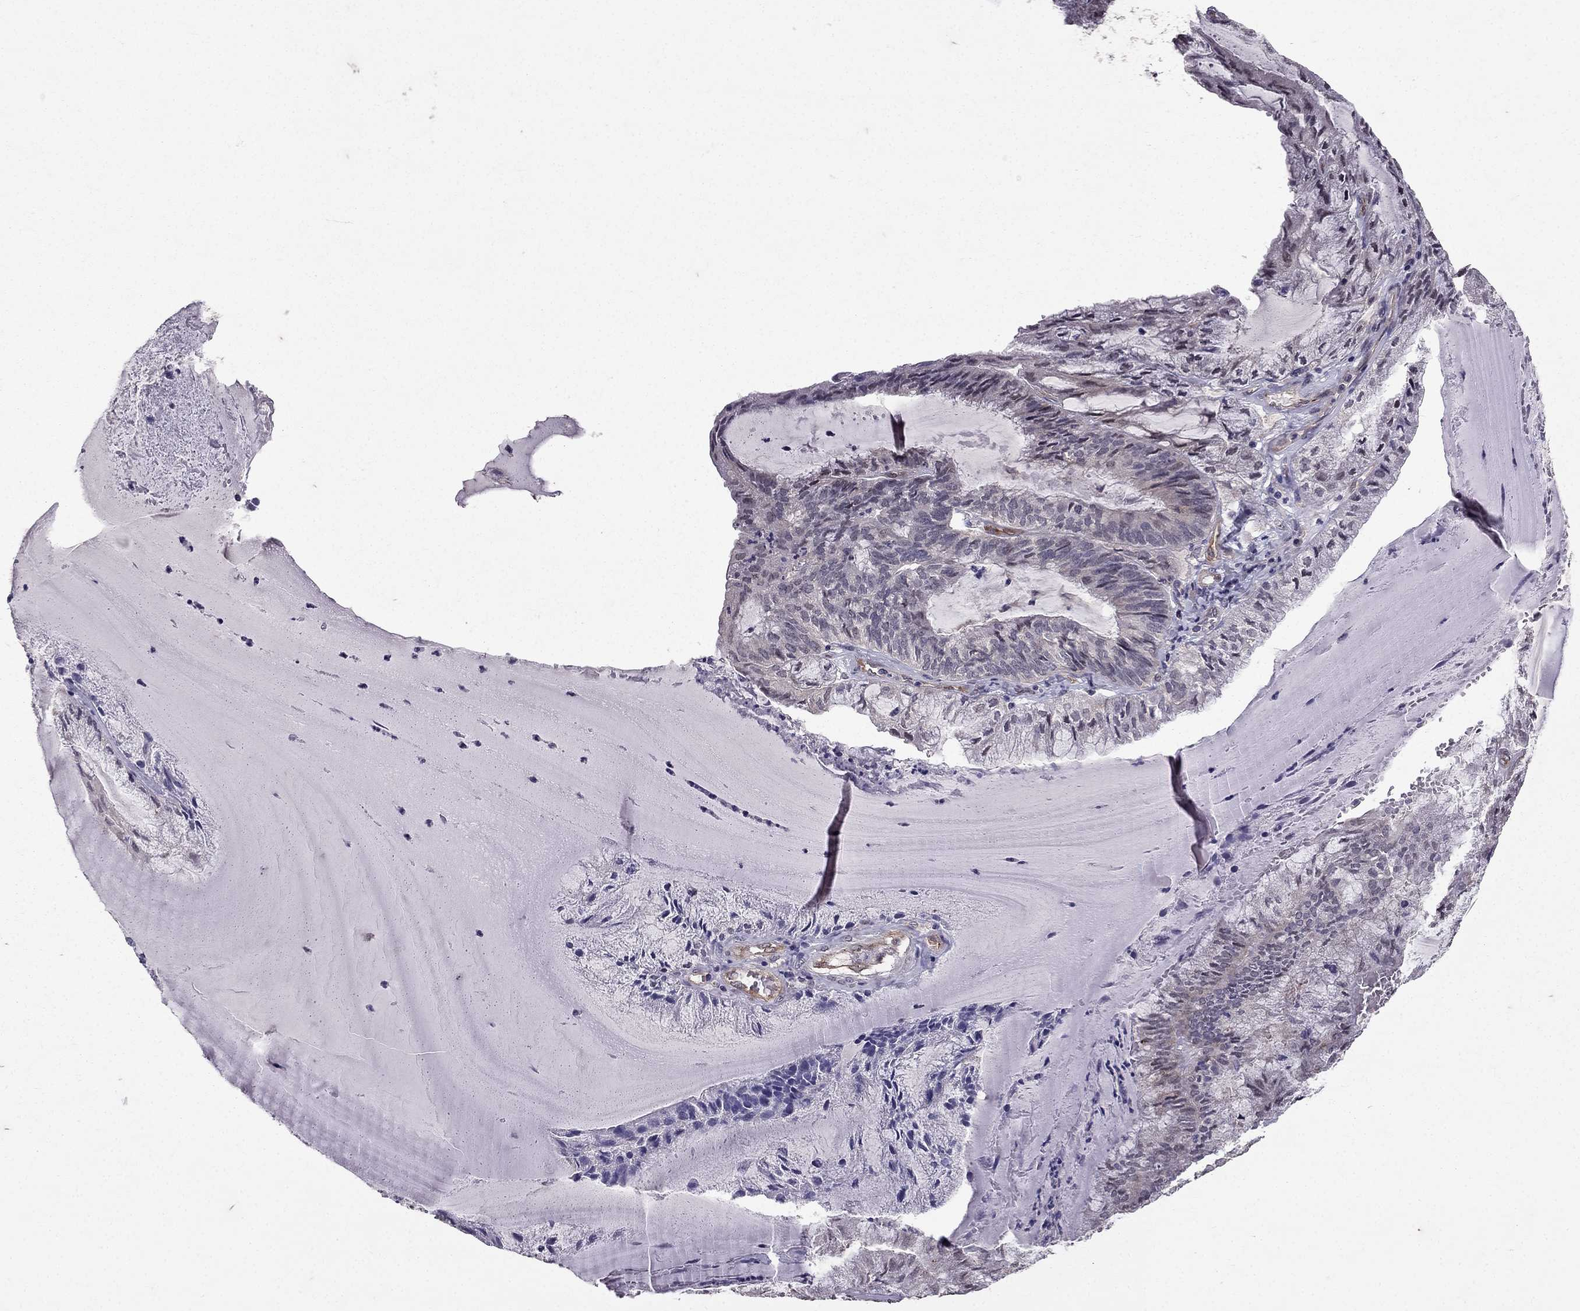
{"staining": {"intensity": "negative", "quantity": "none", "location": "none"}, "tissue": "endometrial cancer", "cell_type": "Tumor cells", "image_type": "cancer", "snomed": [{"axis": "morphology", "description": "Carcinoma, NOS"}, {"axis": "topography", "description": "Endometrium"}], "caption": "Protein analysis of endometrial cancer (carcinoma) reveals no significant positivity in tumor cells. (Brightfield microscopy of DAB (3,3'-diaminobenzidine) immunohistochemistry at high magnification).", "gene": "RASIP1", "patient": {"sex": "female", "age": 62}}